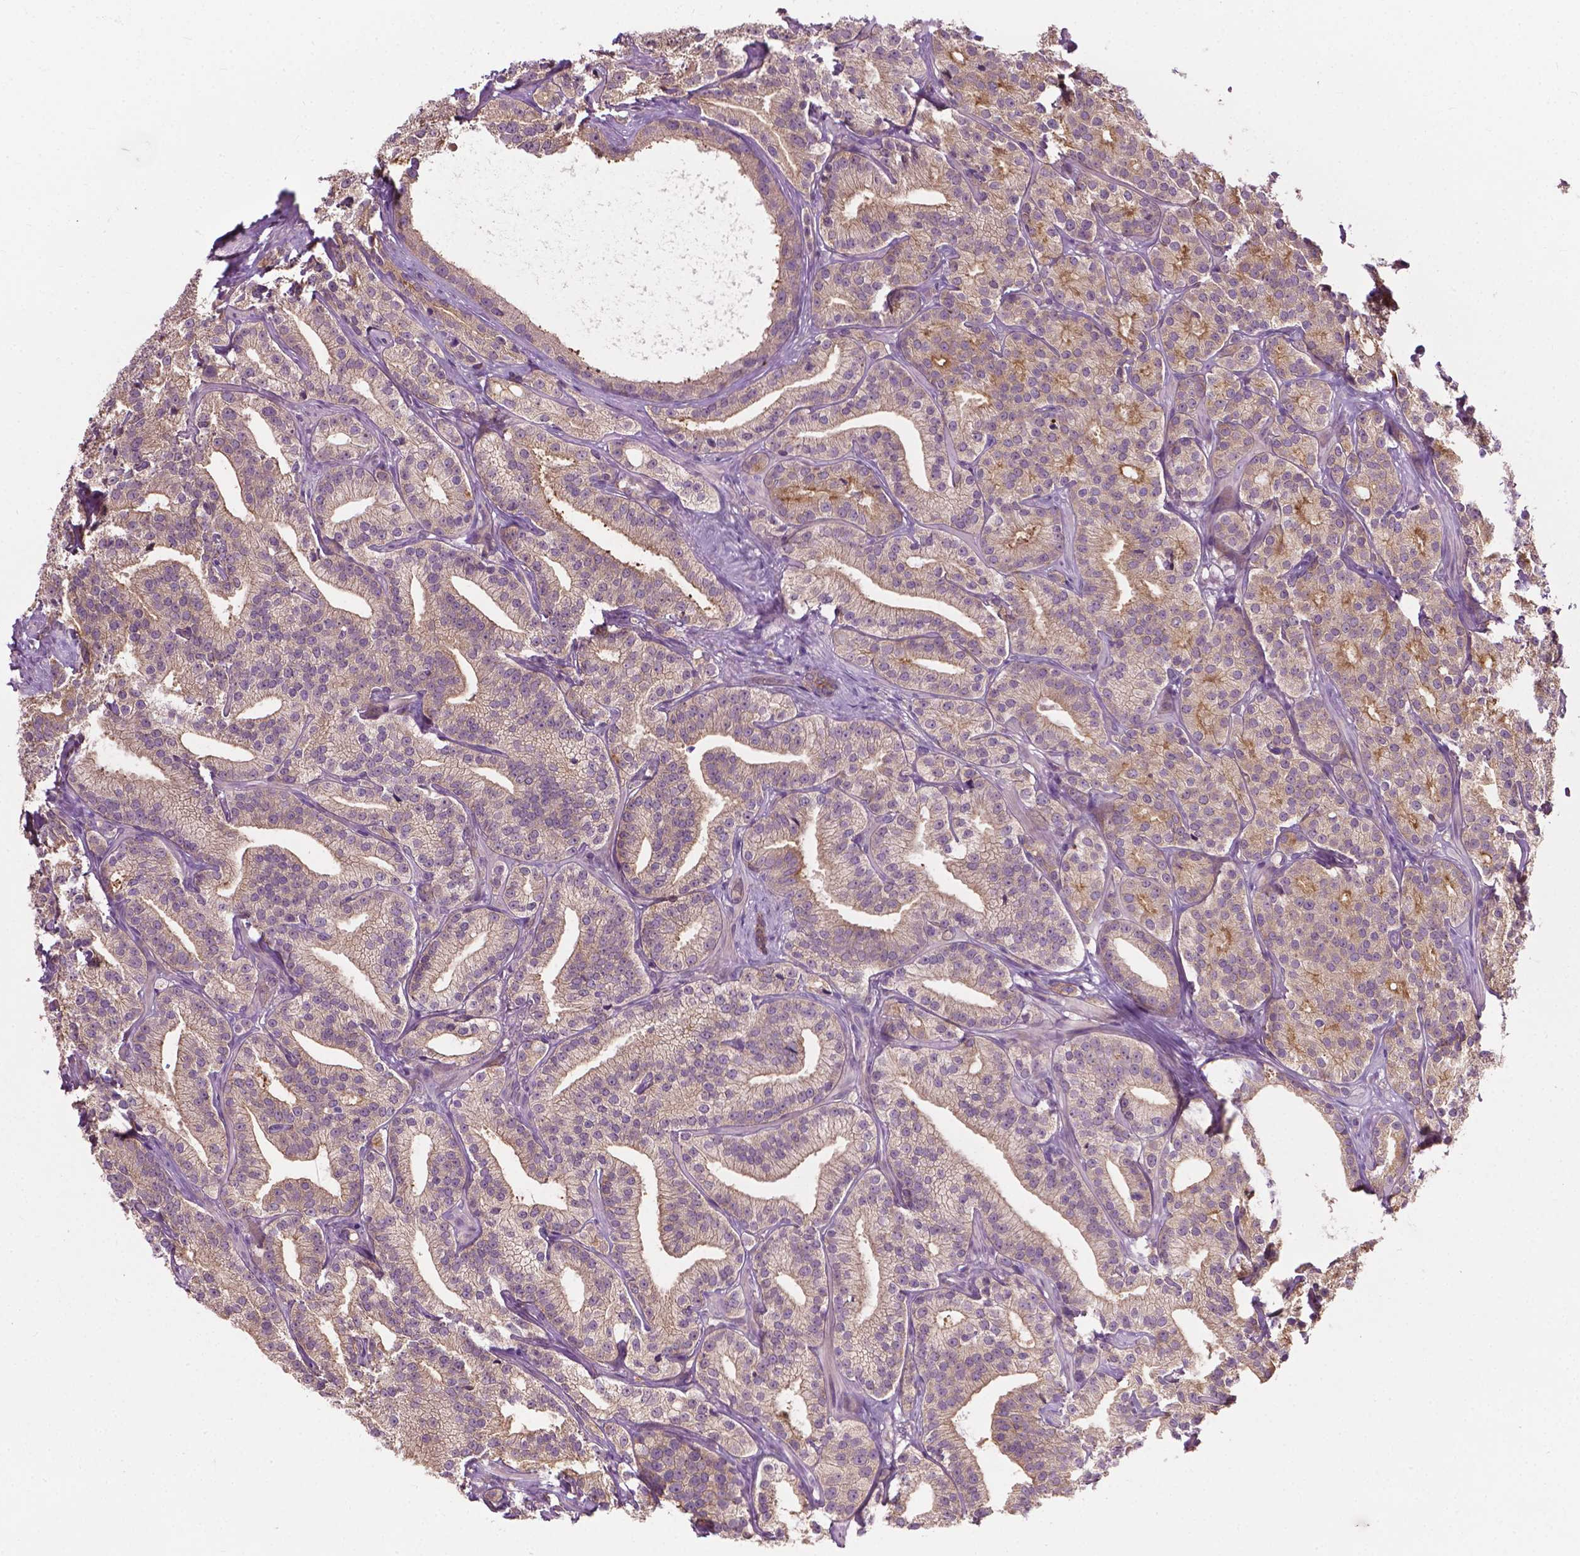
{"staining": {"intensity": "moderate", "quantity": "<25%", "location": "cytoplasmic/membranous"}, "tissue": "prostate cancer", "cell_type": "Tumor cells", "image_type": "cancer", "snomed": [{"axis": "morphology", "description": "Adenocarcinoma, High grade"}, {"axis": "topography", "description": "Prostate"}], "caption": "Immunohistochemistry histopathology image of prostate adenocarcinoma (high-grade) stained for a protein (brown), which exhibits low levels of moderate cytoplasmic/membranous expression in about <25% of tumor cells.", "gene": "MZT1", "patient": {"sex": "male", "age": 75}}